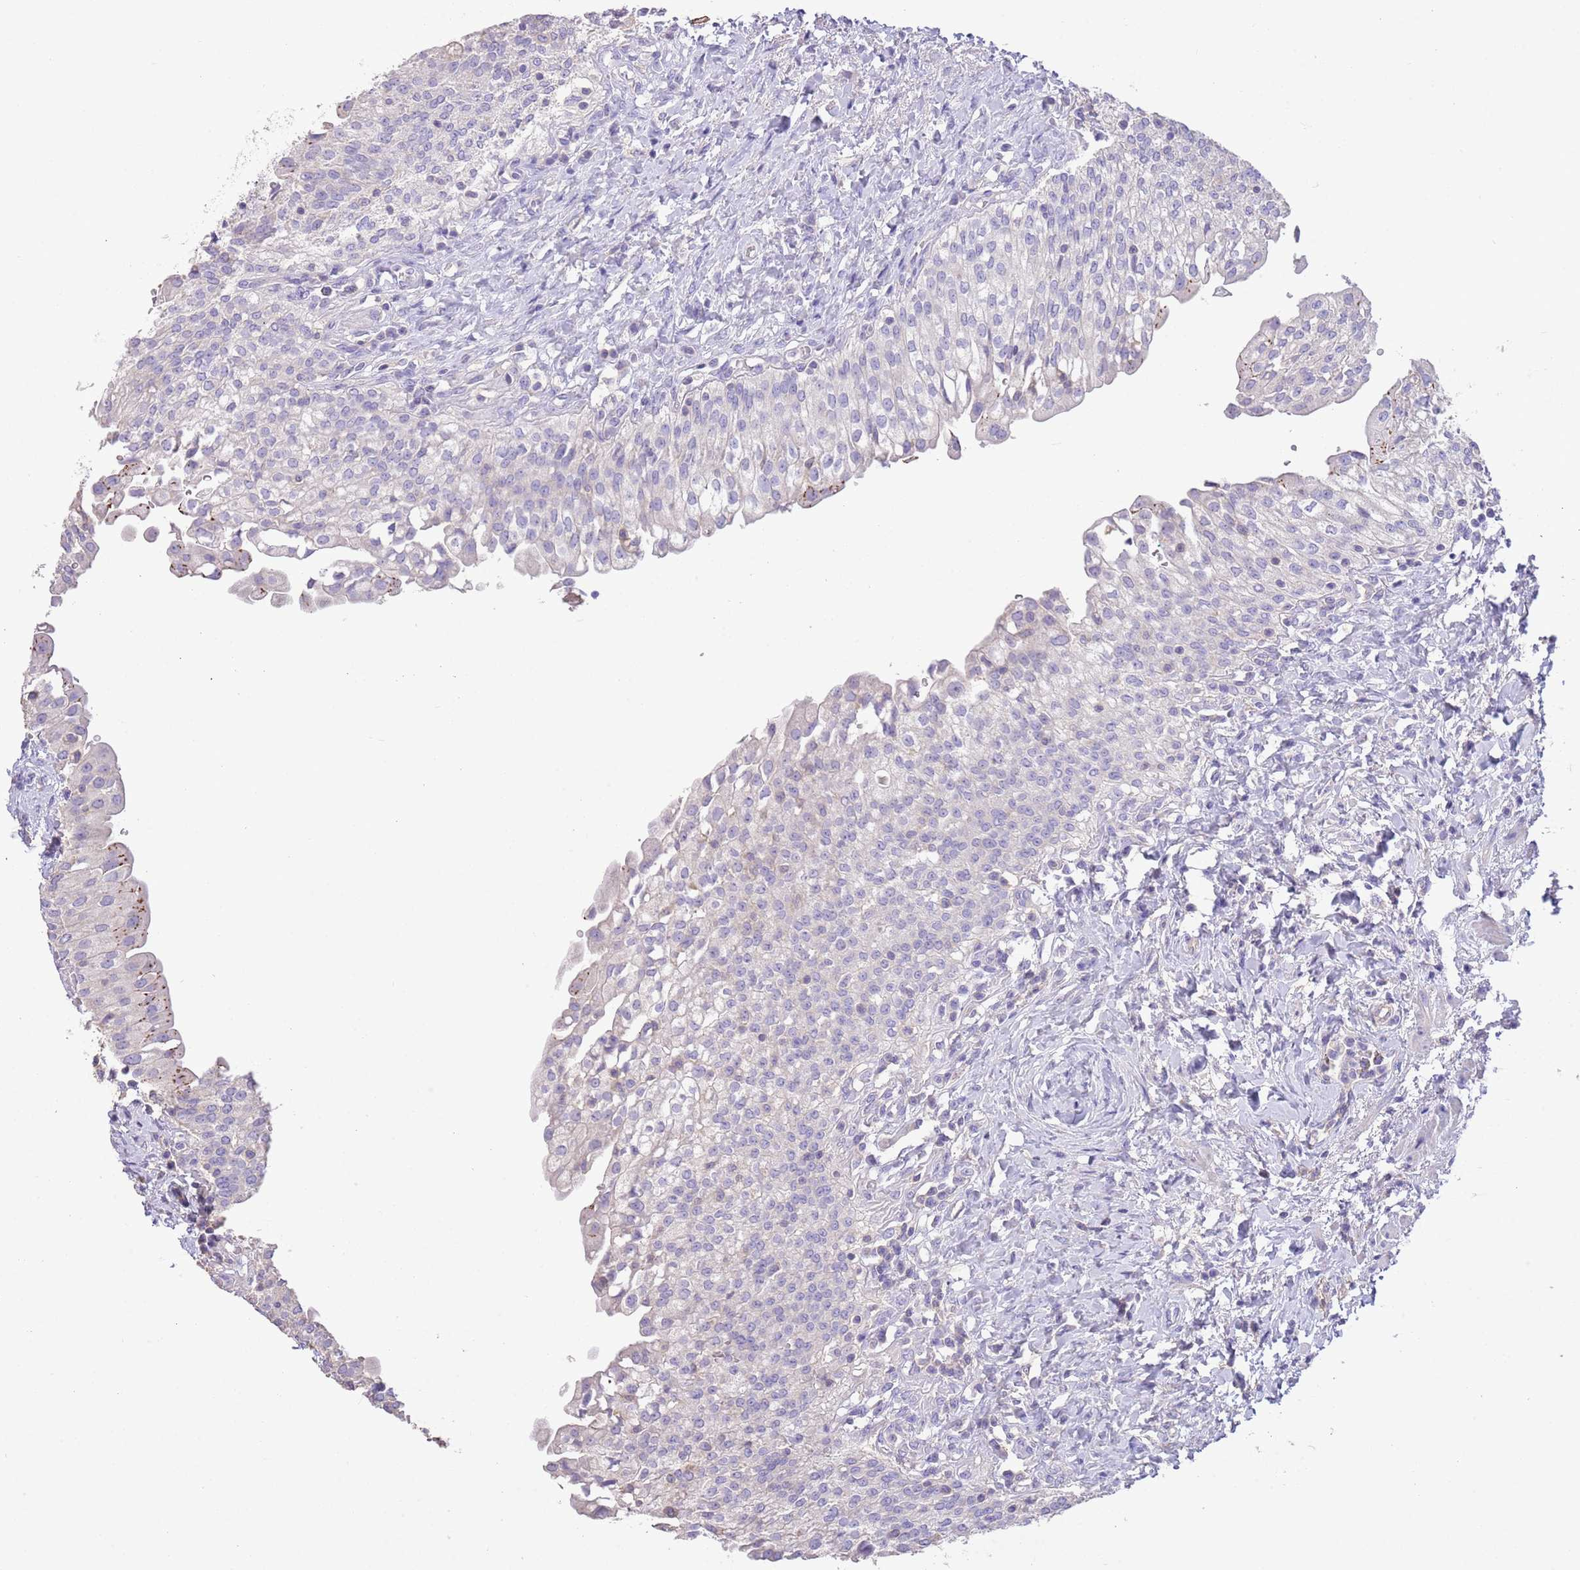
{"staining": {"intensity": "negative", "quantity": "none", "location": "none"}, "tissue": "urinary bladder", "cell_type": "Urothelial cells", "image_type": "normal", "snomed": [{"axis": "morphology", "description": "Normal tissue, NOS"}, {"axis": "morphology", "description": "Inflammation, NOS"}, {"axis": "topography", "description": "Urinary bladder"}], "caption": "This is a histopathology image of immunohistochemistry (IHC) staining of unremarkable urinary bladder, which shows no positivity in urothelial cells.", "gene": "SFTPA1", "patient": {"sex": "male", "age": 64}}